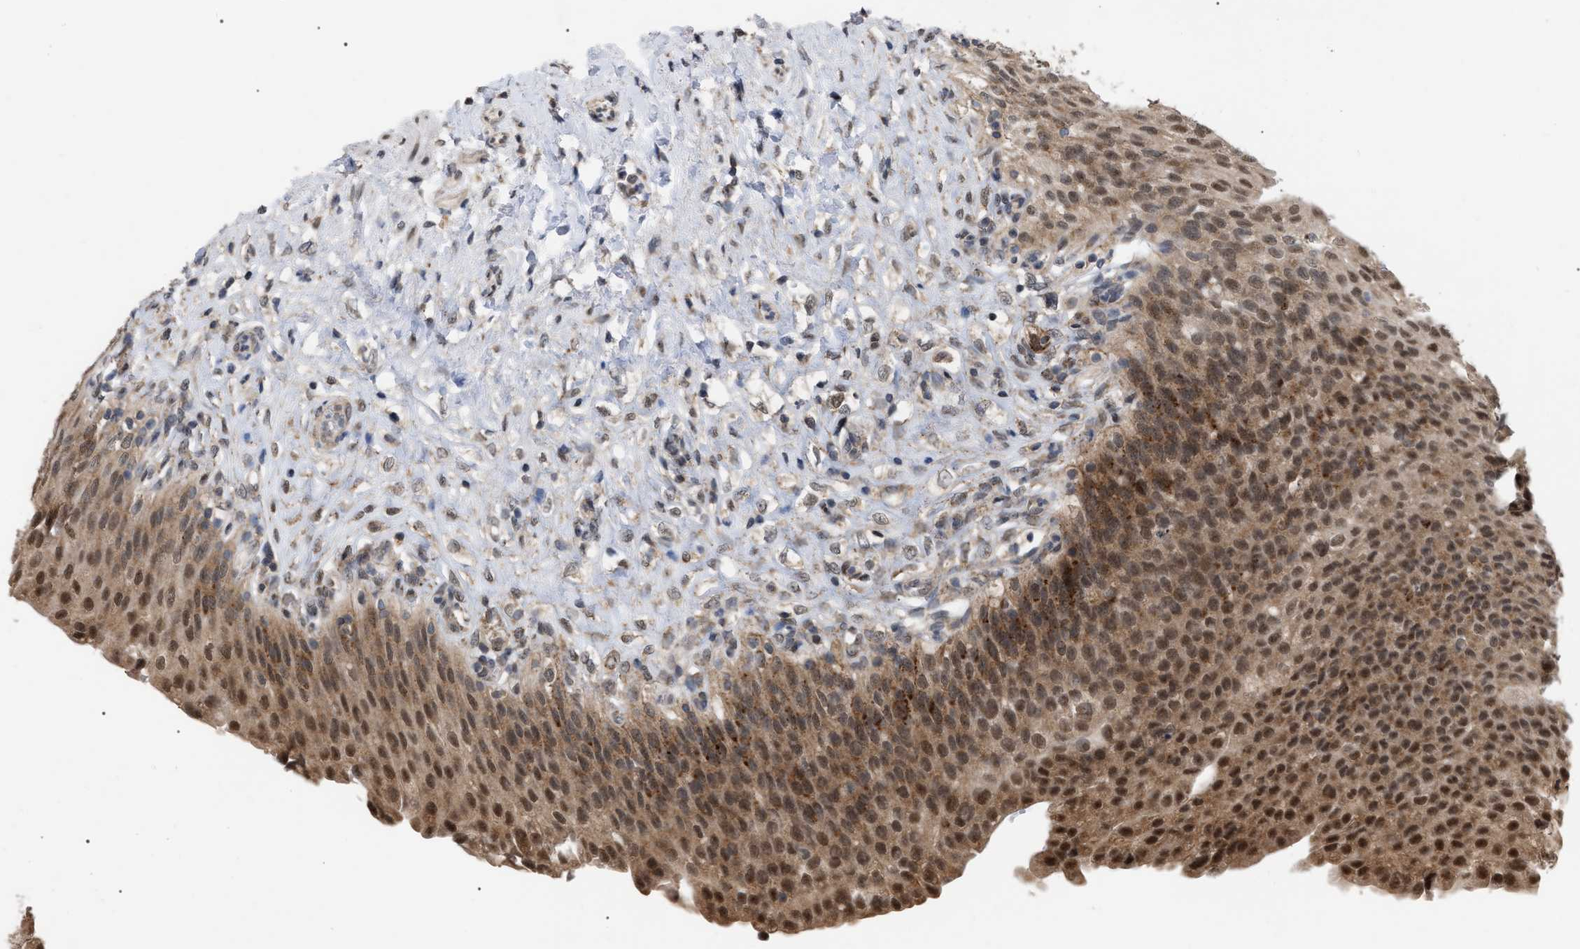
{"staining": {"intensity": "strong", "quantity": ">75%", "location": "cytoplasmic/membranous,nuclear"}, "tissue": "urinary bladder", "cell_type": "Urothelial cells", "image_type": "normal", "snomed": [{"axis": "morphology", "description": "Urothelial carcinoma, High grade"}, {"axis": "topography", "description": "Urinary bladder"}], "caption": "Urinary bladder stained with immunohistochemistry displays strong cytoplasmic/membranous,nuclear positivity in approximately >75% of urothelial cells. Using DAB (3,3'-diaminobenzidine) (brown) and hematoxylin (blue) stains, captured at high magnification using brightfield microscopy.", "gene": "UPF1", "patient": {"sex": "male", "age": 46}}